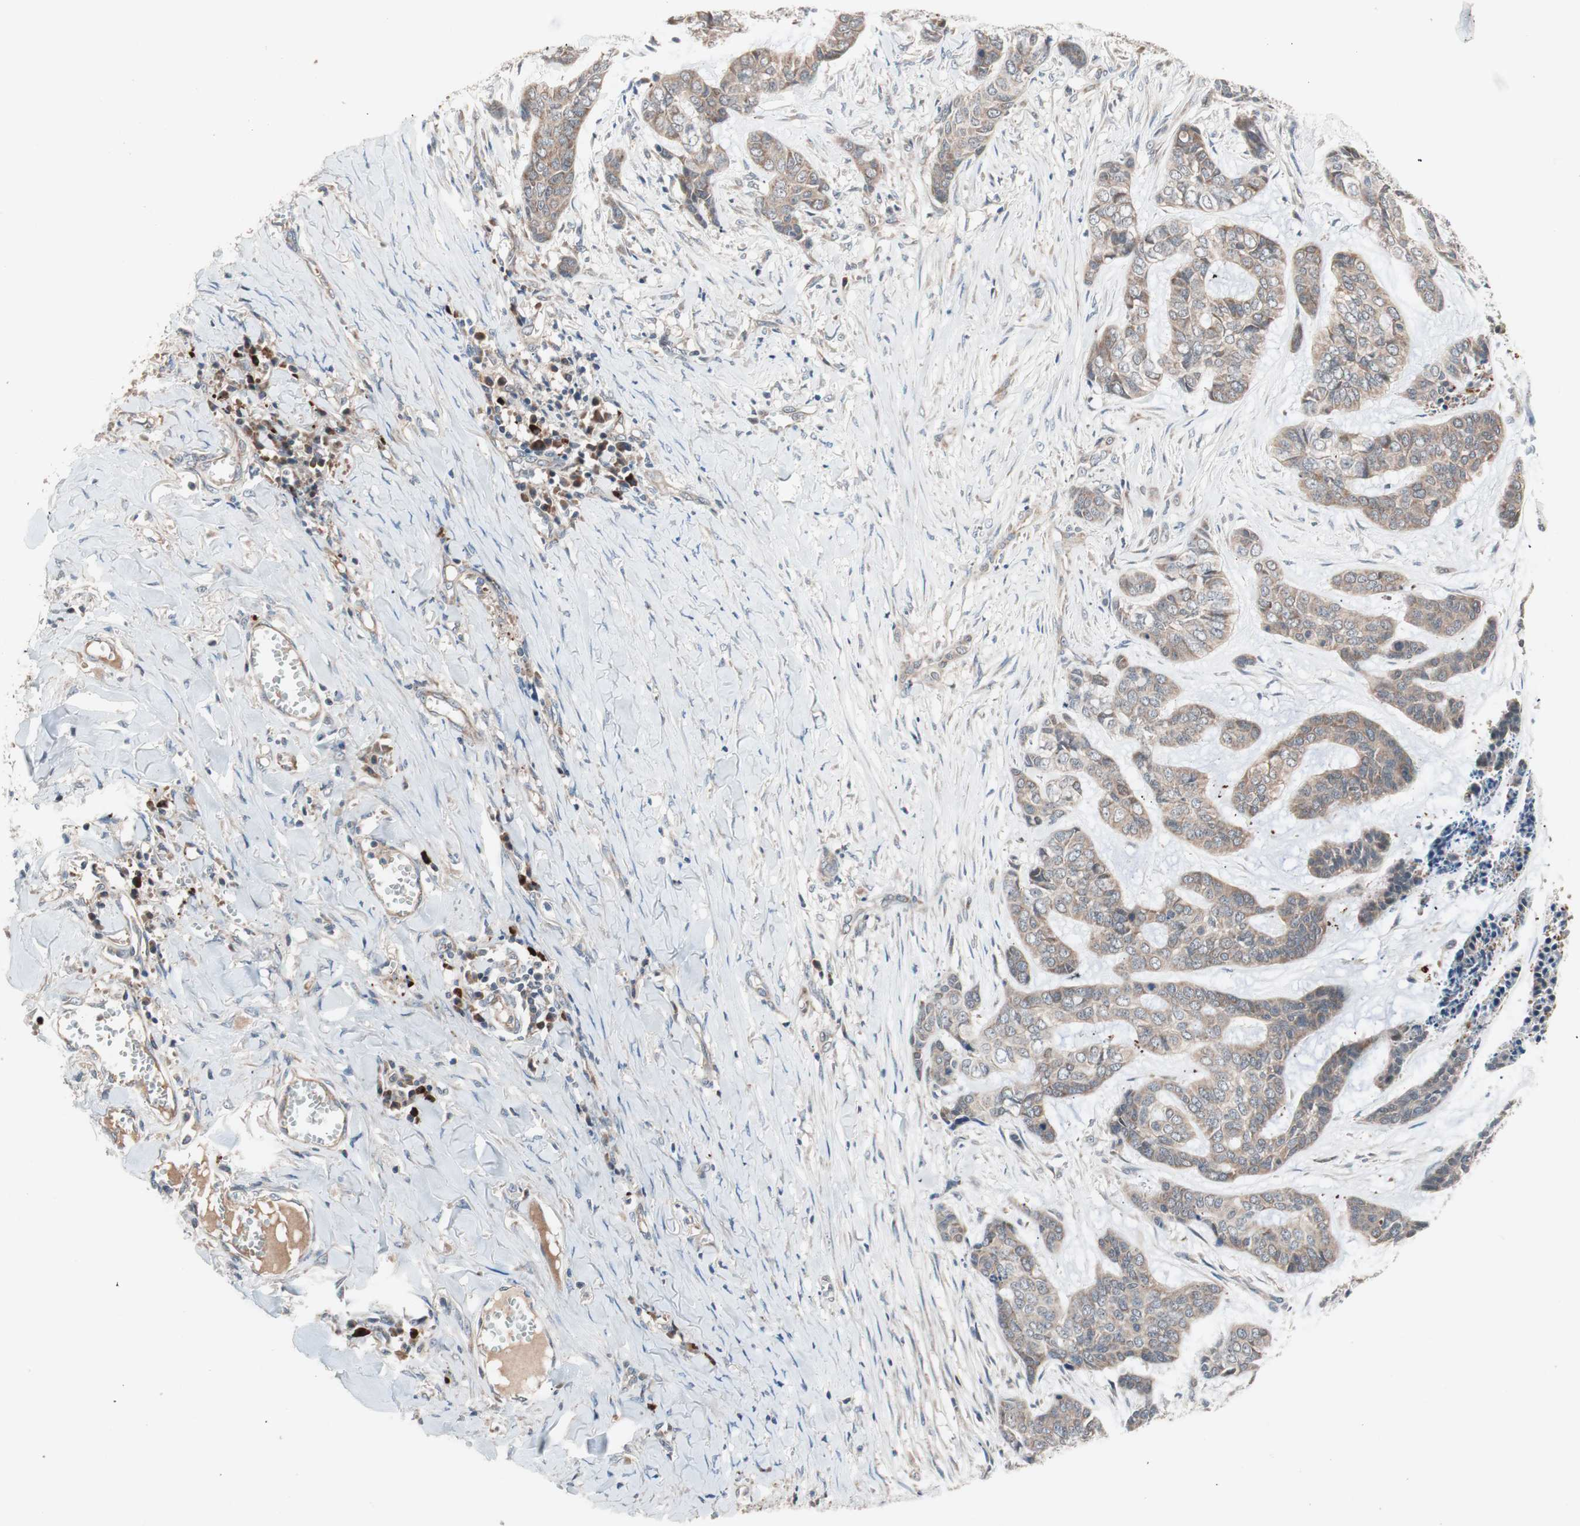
{"staining": {"intensity": "moderate", "quantity": ">75%", "location": "cytoplasmic/membranous"}, "tissue": "skin cancer", "cell_type": "Tumor cells", "image_type": "cancer", "snomed": [{"axis": "morphology", "description": "Basal cell carcinoma"}, {"axis": "topography", "description": "Skin"}], "caption": "Immunohistochemical staining of human skin cancer demonstrates moderate cytoplasmic/membranous protein staining in approximately >75% of tumor cells.", "gene": "HMBS", "patient": {"sex": "female", "age": 64}}